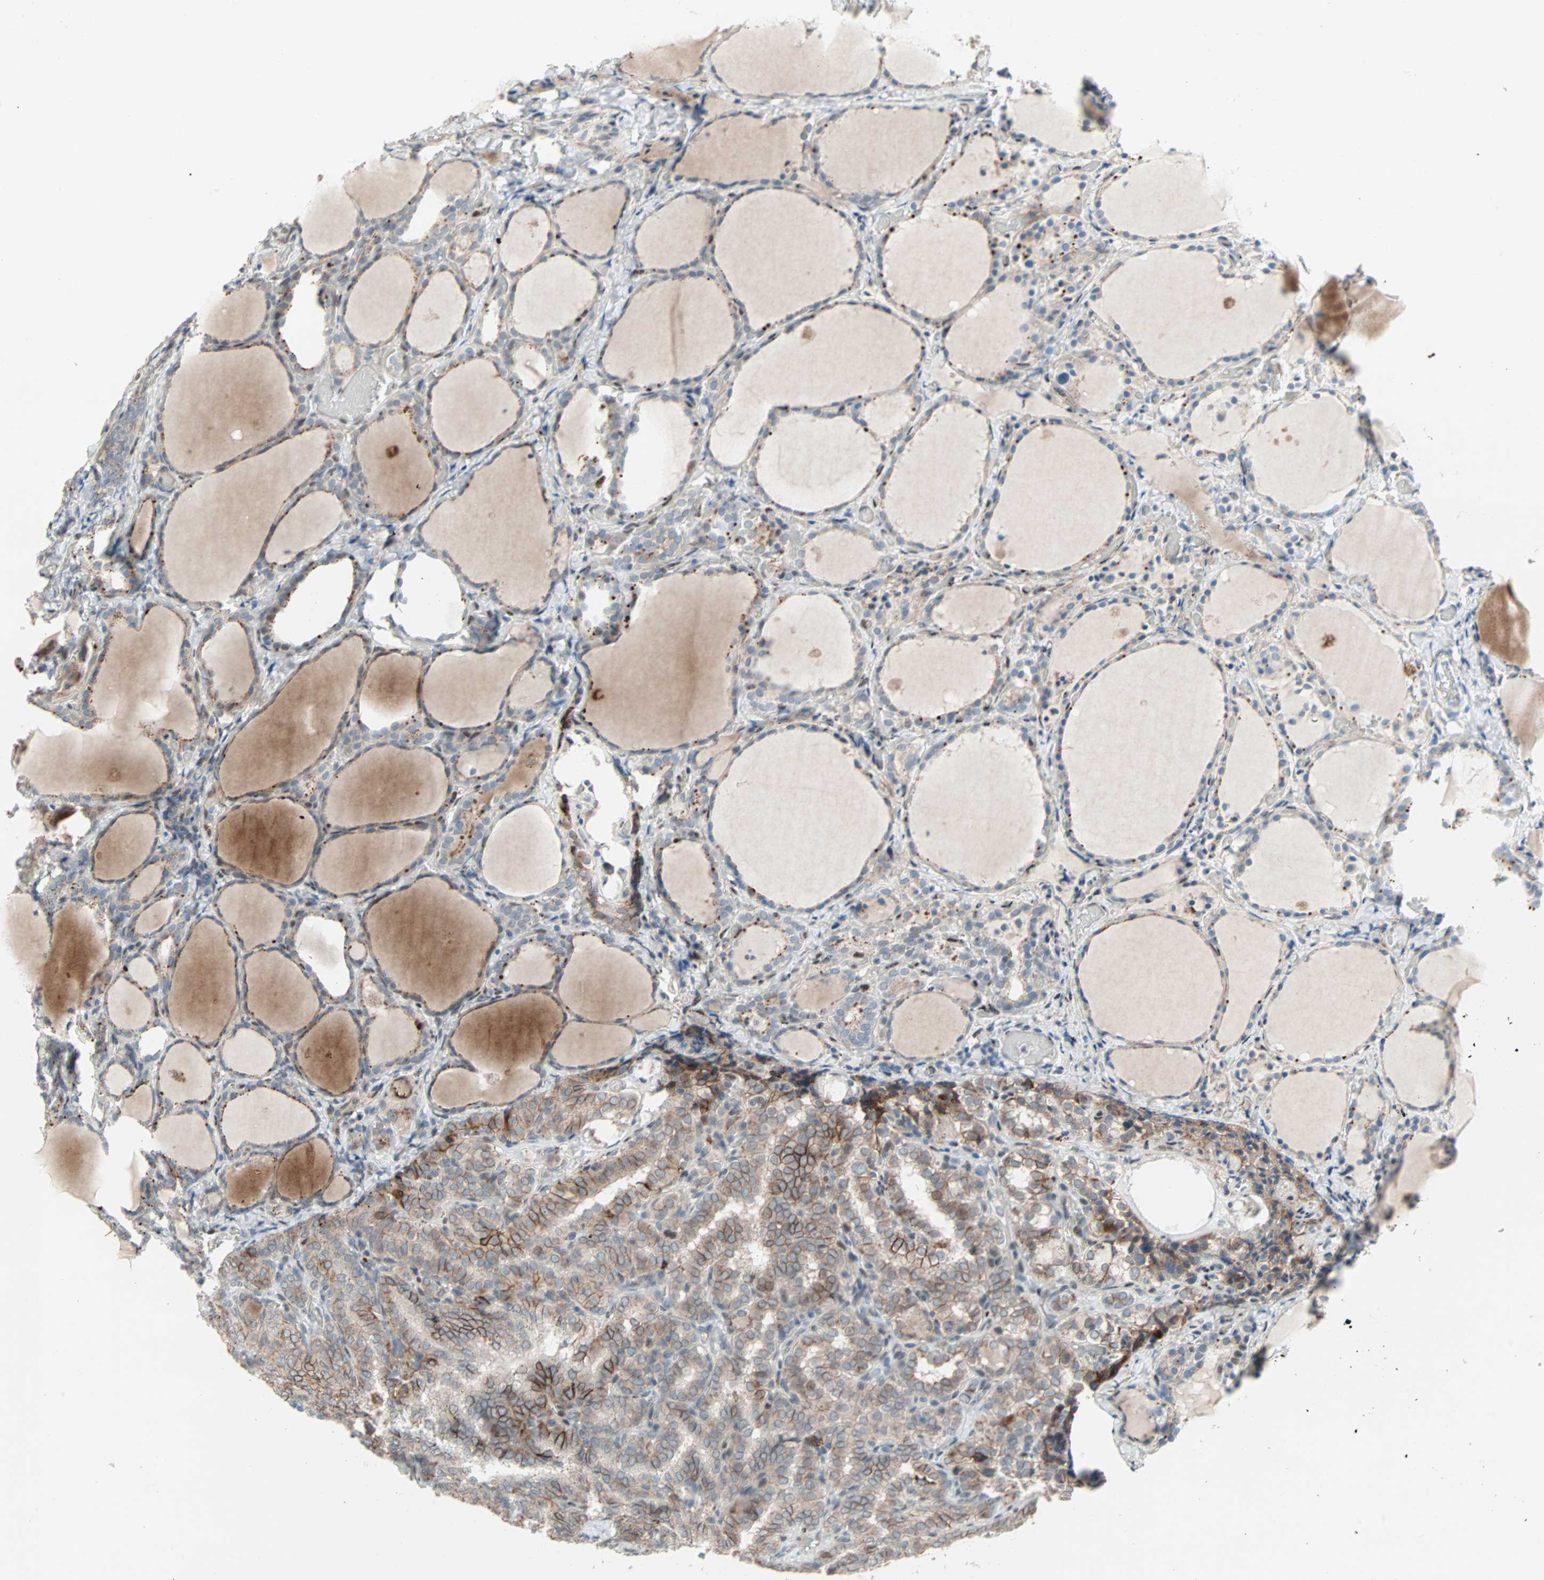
{"staining": {"intensity": "strong", "quantity": "25%-75%", "location": "cytoplasmic/membranous"}, "tissue": "thyroid cancer", "cell_type": "Tumor cells", "image_type": "cancer", "snomed": [{"axis": "morphology", "description": "Normal tissue, NOS"}, {"axis": "morphology", "description": "Papillary adenocarcinoma, NOS"}, {"axis": "topography", "description": "Thyroid gland"}], "caption": "Protein analysis of papillary adenocarcinoma (thyroid) tissue shows strong cytoplasmic/membranous staining in approximately 25%-75% of tumor cells. Immunohistochemistry (ihc) stains the protein in brown and the nuclei are stained blue.", "gene": "CAND2", "patient": {"sex": "female", "age": 30}}